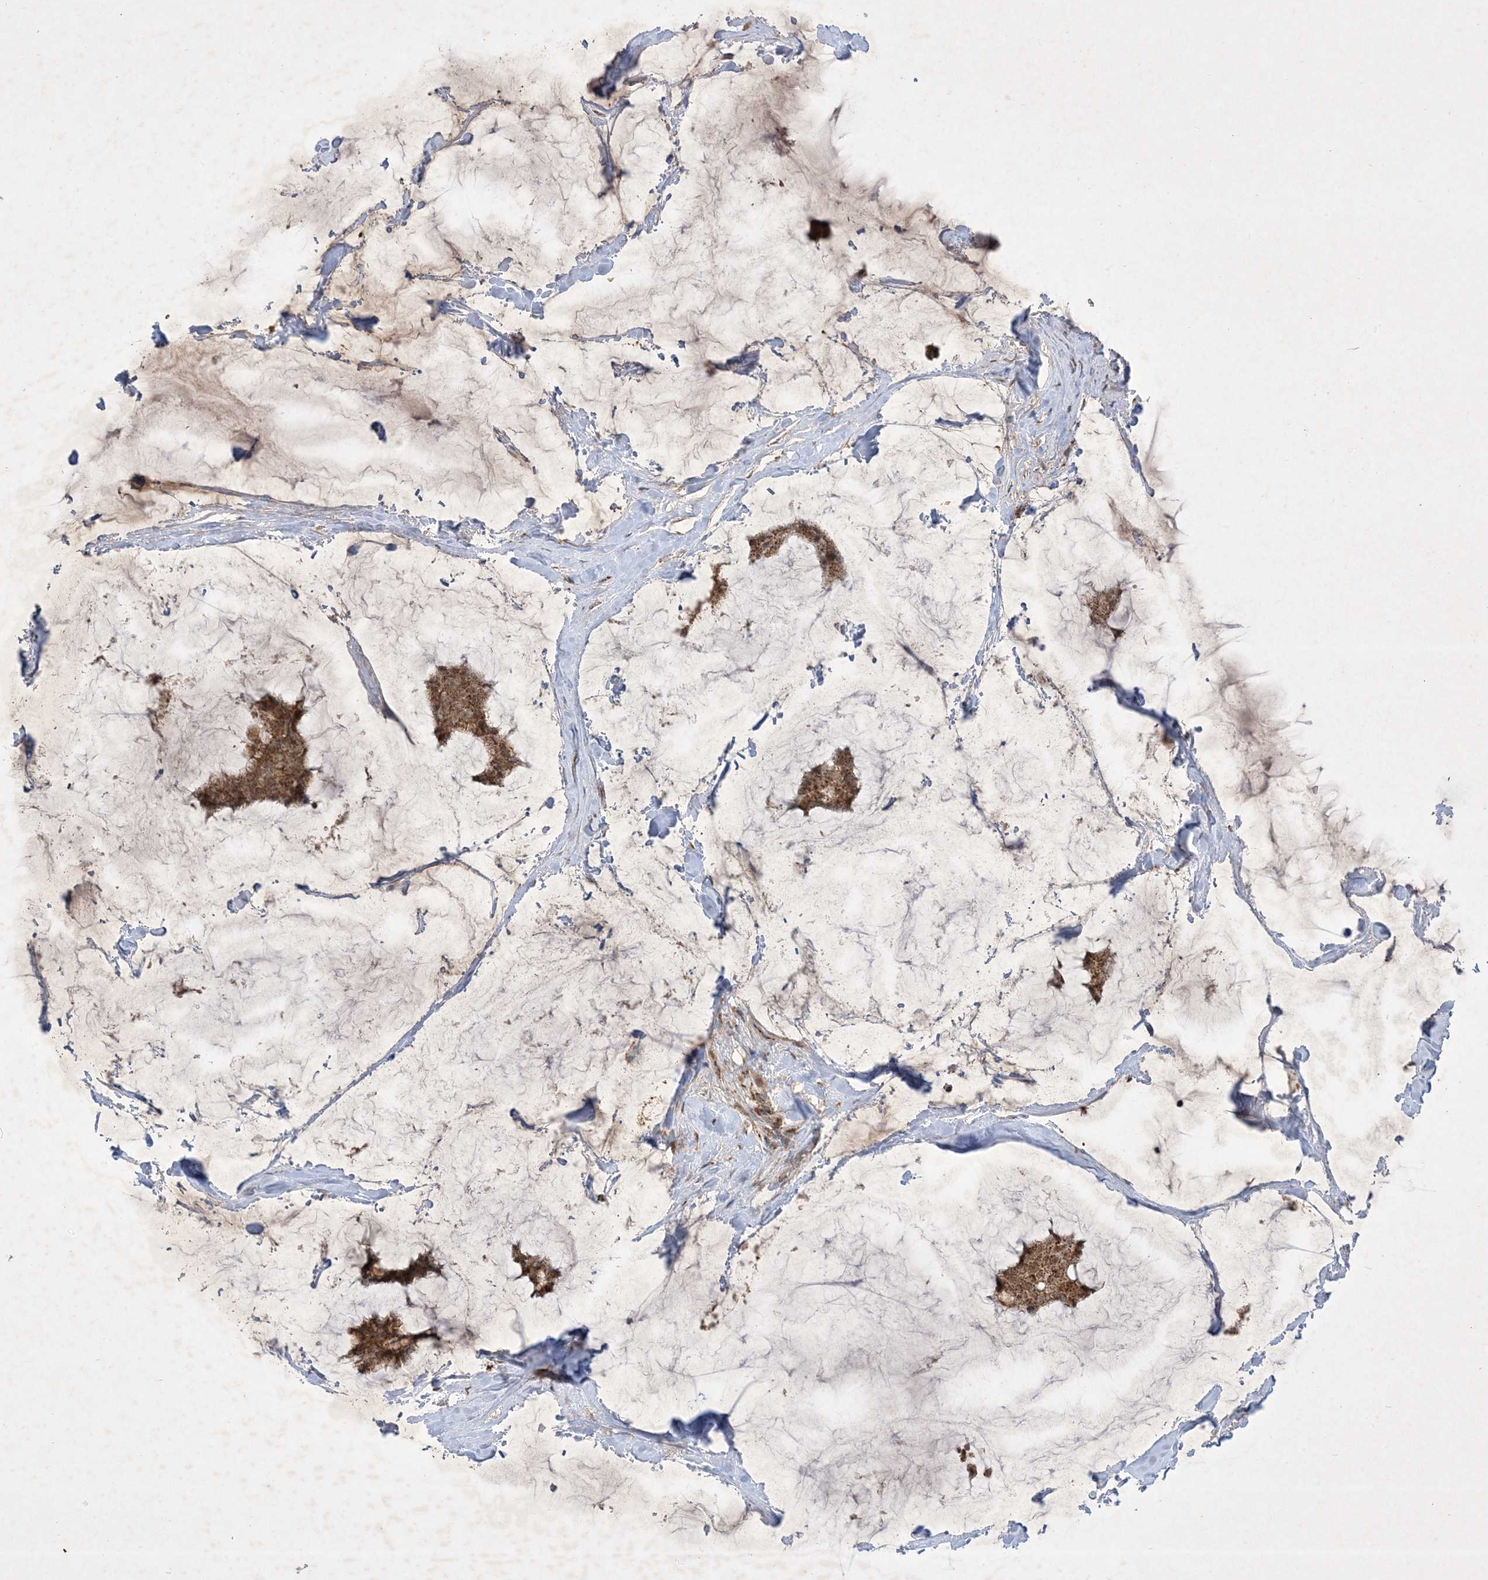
{"staining": {"intensity": "moderate", "quantity": ">75%", "location": "cytoplasmic/membranous"}, "tissue": "breast cancer", "cell_type": "Tumor cells", "image_type": "cancer", "snomed": [{"axis": "morphology", "description": "Duct carcinoma"}, {"axis": "topography", "description": "Breast"}], "caption": "About >75% of tumor cells in breast cancer (intraductal carcinoma) show moderate cytoplasmic/membranous protein expression as visualized by brown immunohistochemical staining.", "gene": "NDUFAF3", "patient": {"sex": "female", "age": 93}}